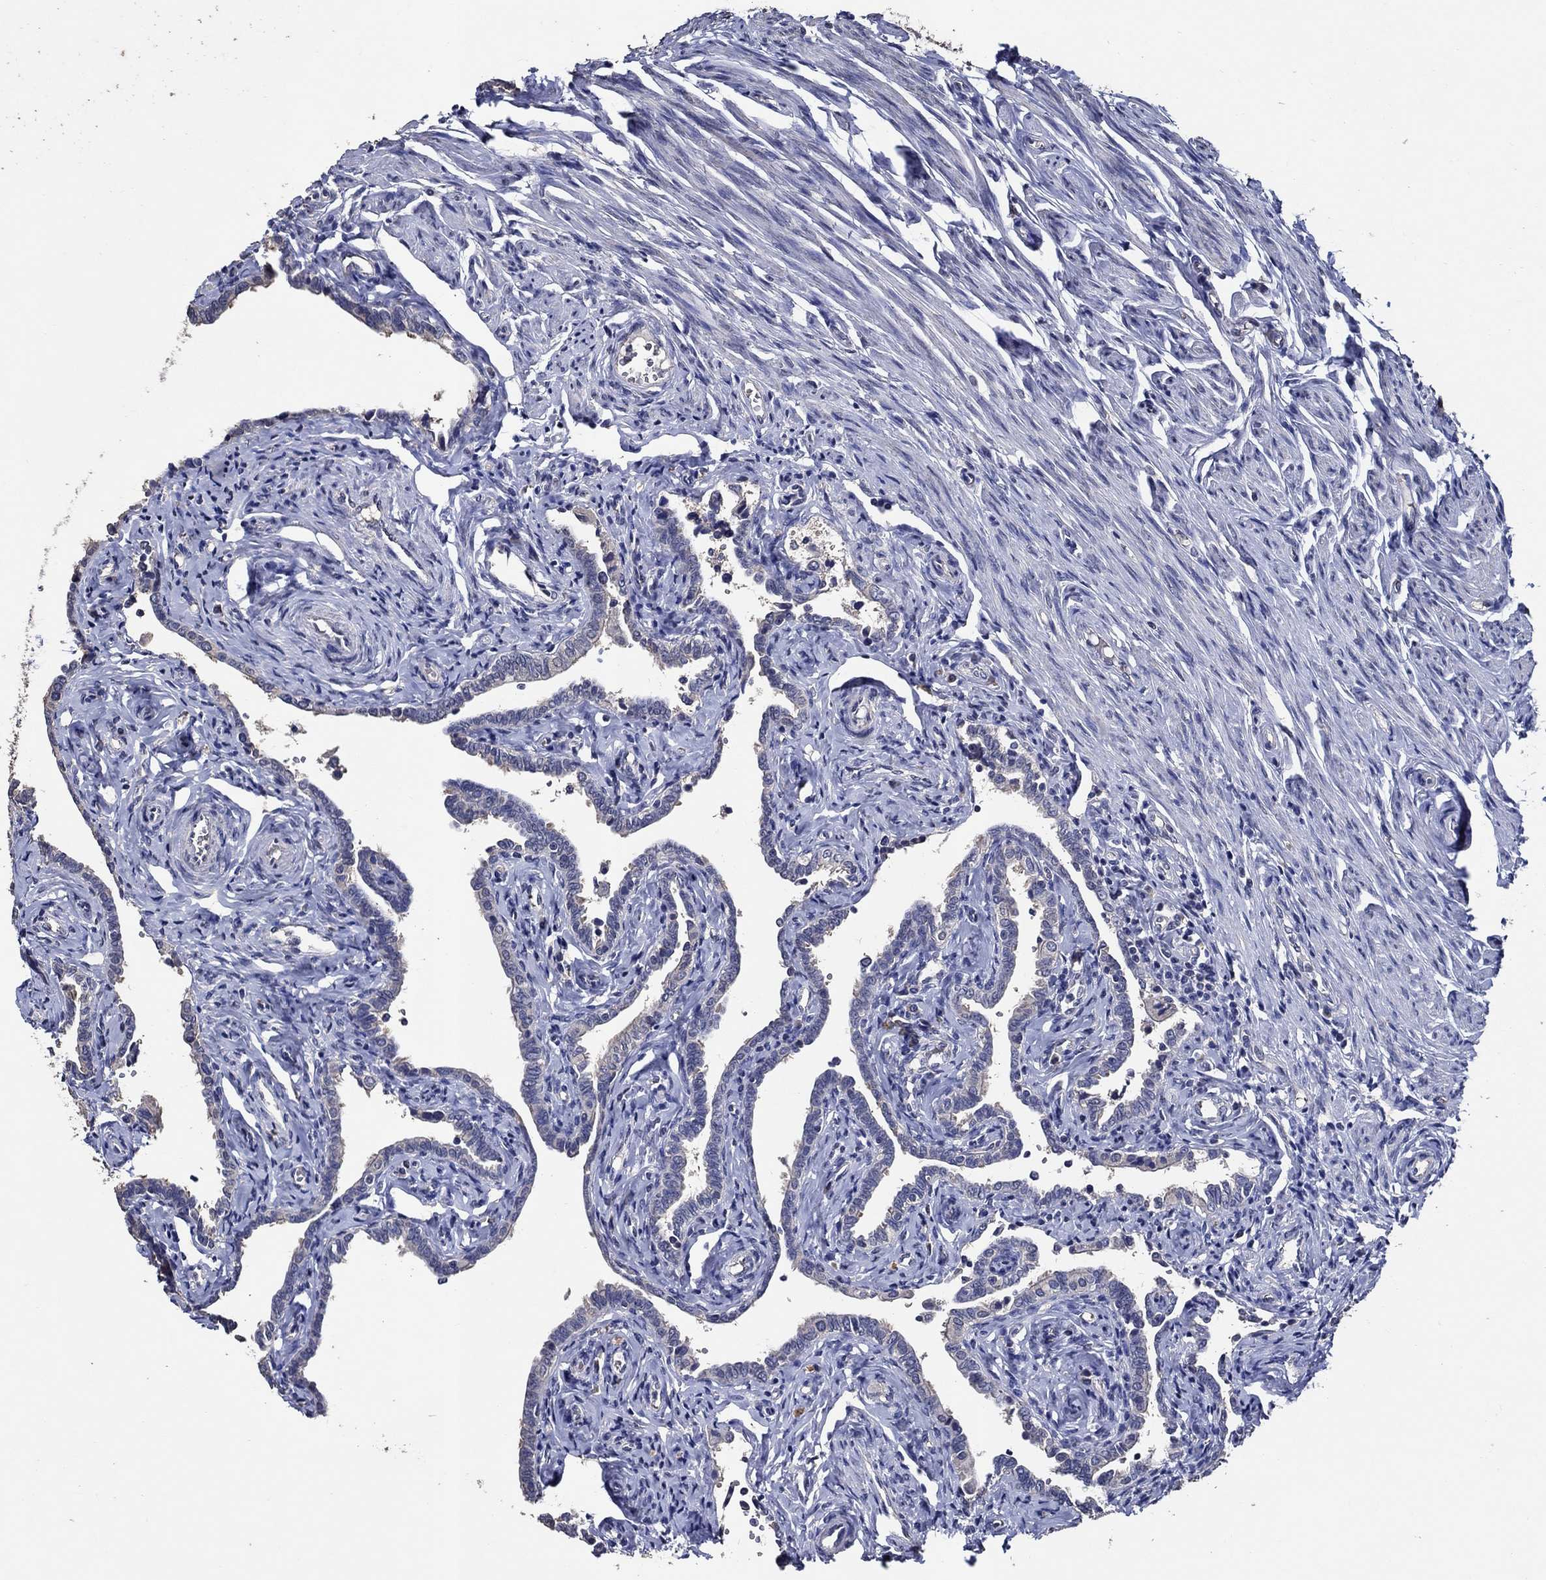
{"staining": {"intensity": "moderate", "quantity": "<25%", "location": "cytoplasmic/membranous"}, "tissue": "fallopian tube", "cell_type": "Glandular cells", "image_type": "normal", "snomed": [{"axis": "morphology", "description": "Normal tissue, NOS"}, {"axis": "topography", "description": "Fallopian tube"}, {"axis": "topography", "description": "Ovary"}], "caption": "A micrograph showing moderate cytoplasmic/membranous staining in about <25% of glandular cells in normal fallopian tube, as visualized by brown immunohistochemical staining.", "gene": "HAP1", "patient": {"sex": "female", "age": 54}}